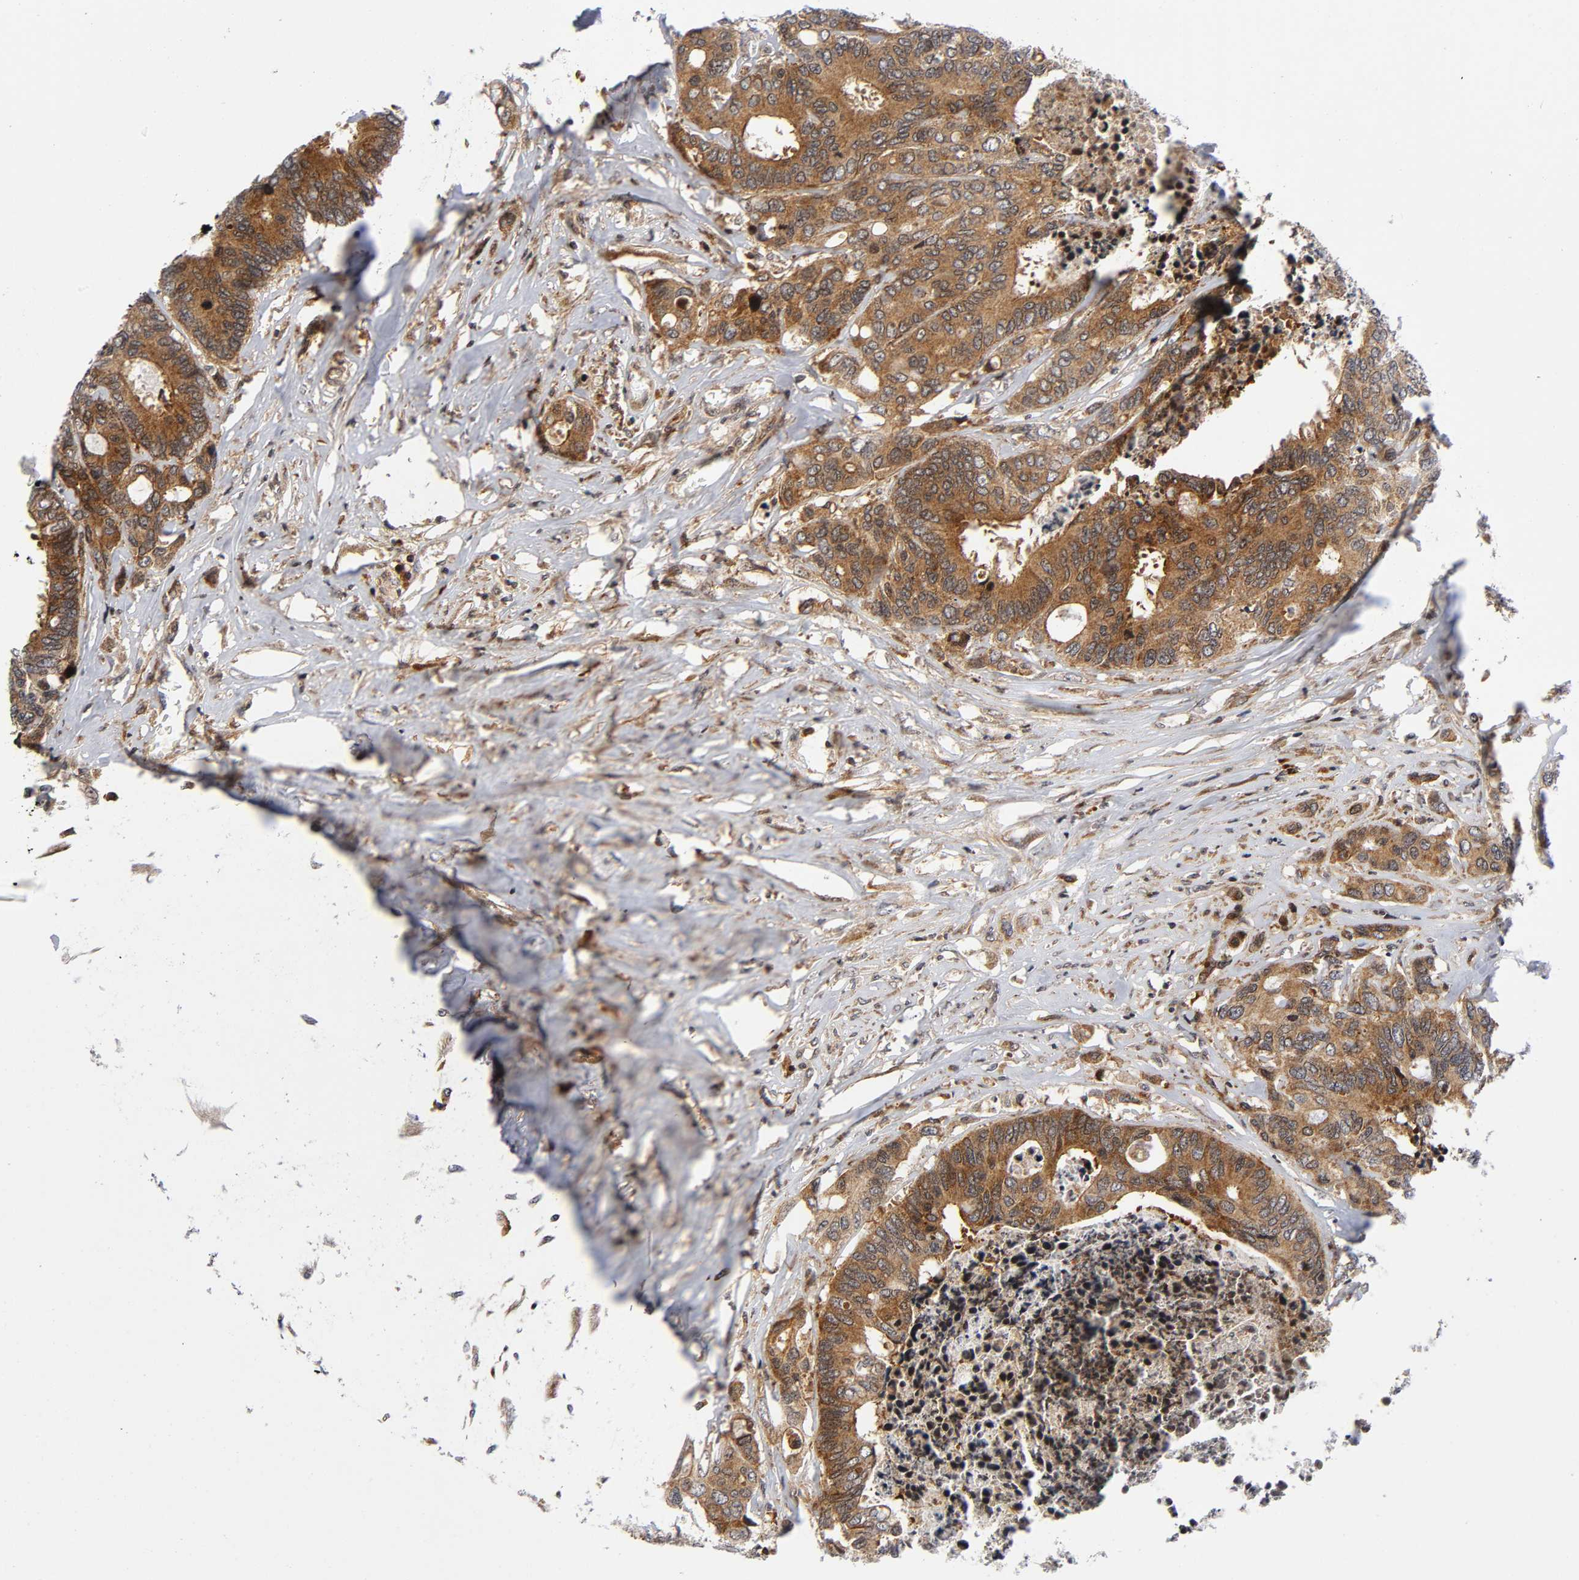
{"staining": {"intensity": "strong", "quantity": ">75%", "location": "cytoplasmic/membranous"}, "tissue": "colorectal cancer", "cell_type": "Tumor cells", "image_type": "cancer", "snomed": [{"axis": "morphology", "description": "Adenocarcinoma, NOS"}, {"axis": "topography", "description": "Rectum"}], "caption": "Protein expression analysis of human colorectal cancer reveals strong cytoplasmic/membranous positivity in about >75% of tumor cells.", "gene": "EIF5", "patient": {"sex": "male", "age": 55}}